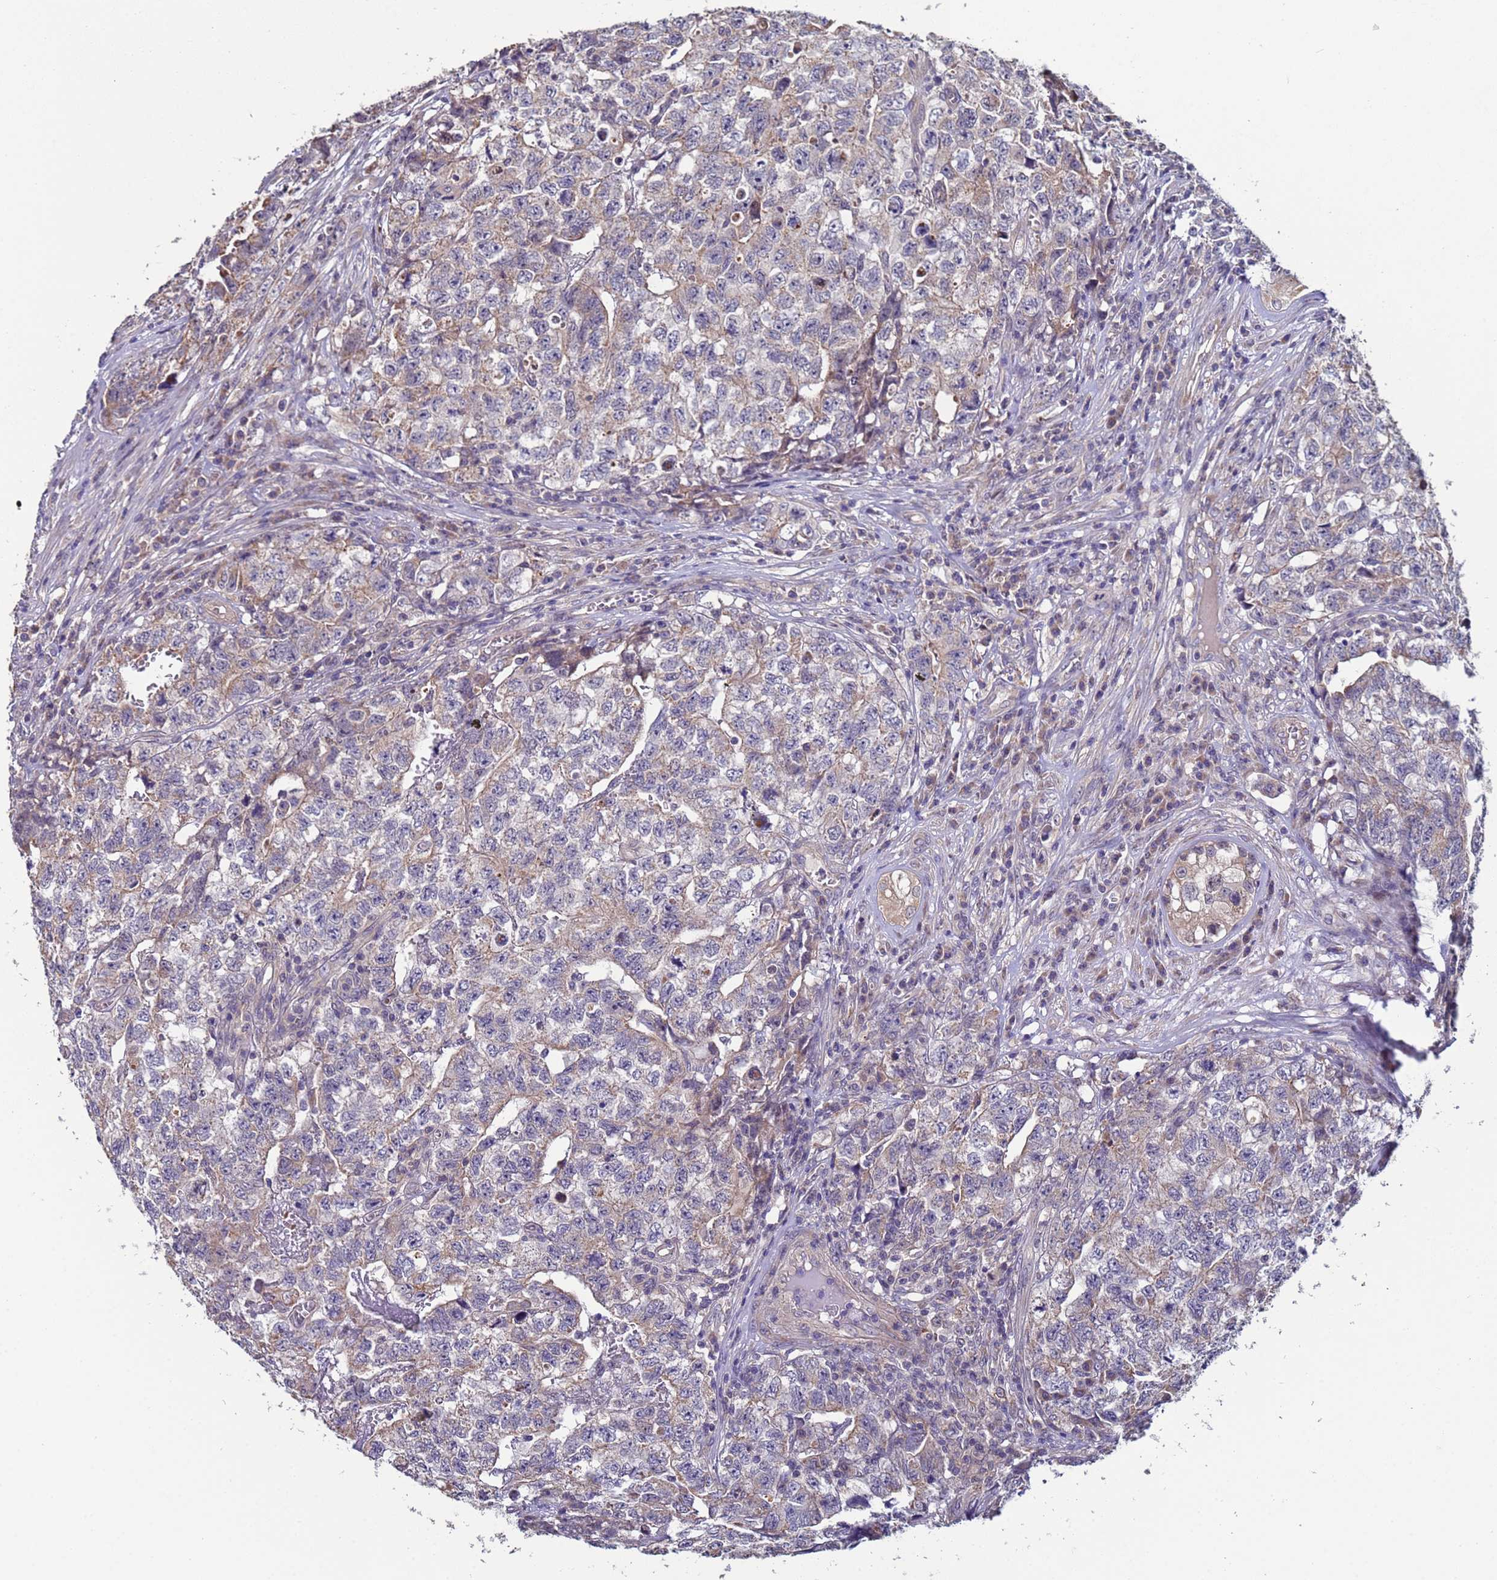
{"staining": {"intensity": "weak", "quantity": "<25%", "location": "cytoplasmic/membranous"}, "tissue": "testis cancer", "cell_type": "Tumor cells", "image_type": "cancer", "snomed": [{"axis": "morphology", "description": "Carcinoma, Embryonal, NOS"}, {"axis": "topography", "description": "Testis"}], "caption": "Micrograph shows no significant protein expression in tumor cells of testis embryonal carcinoma. Nuclei are stained in blue.", "gene": "CLHC1", "patient": {"sex": "male", "age": 31}}